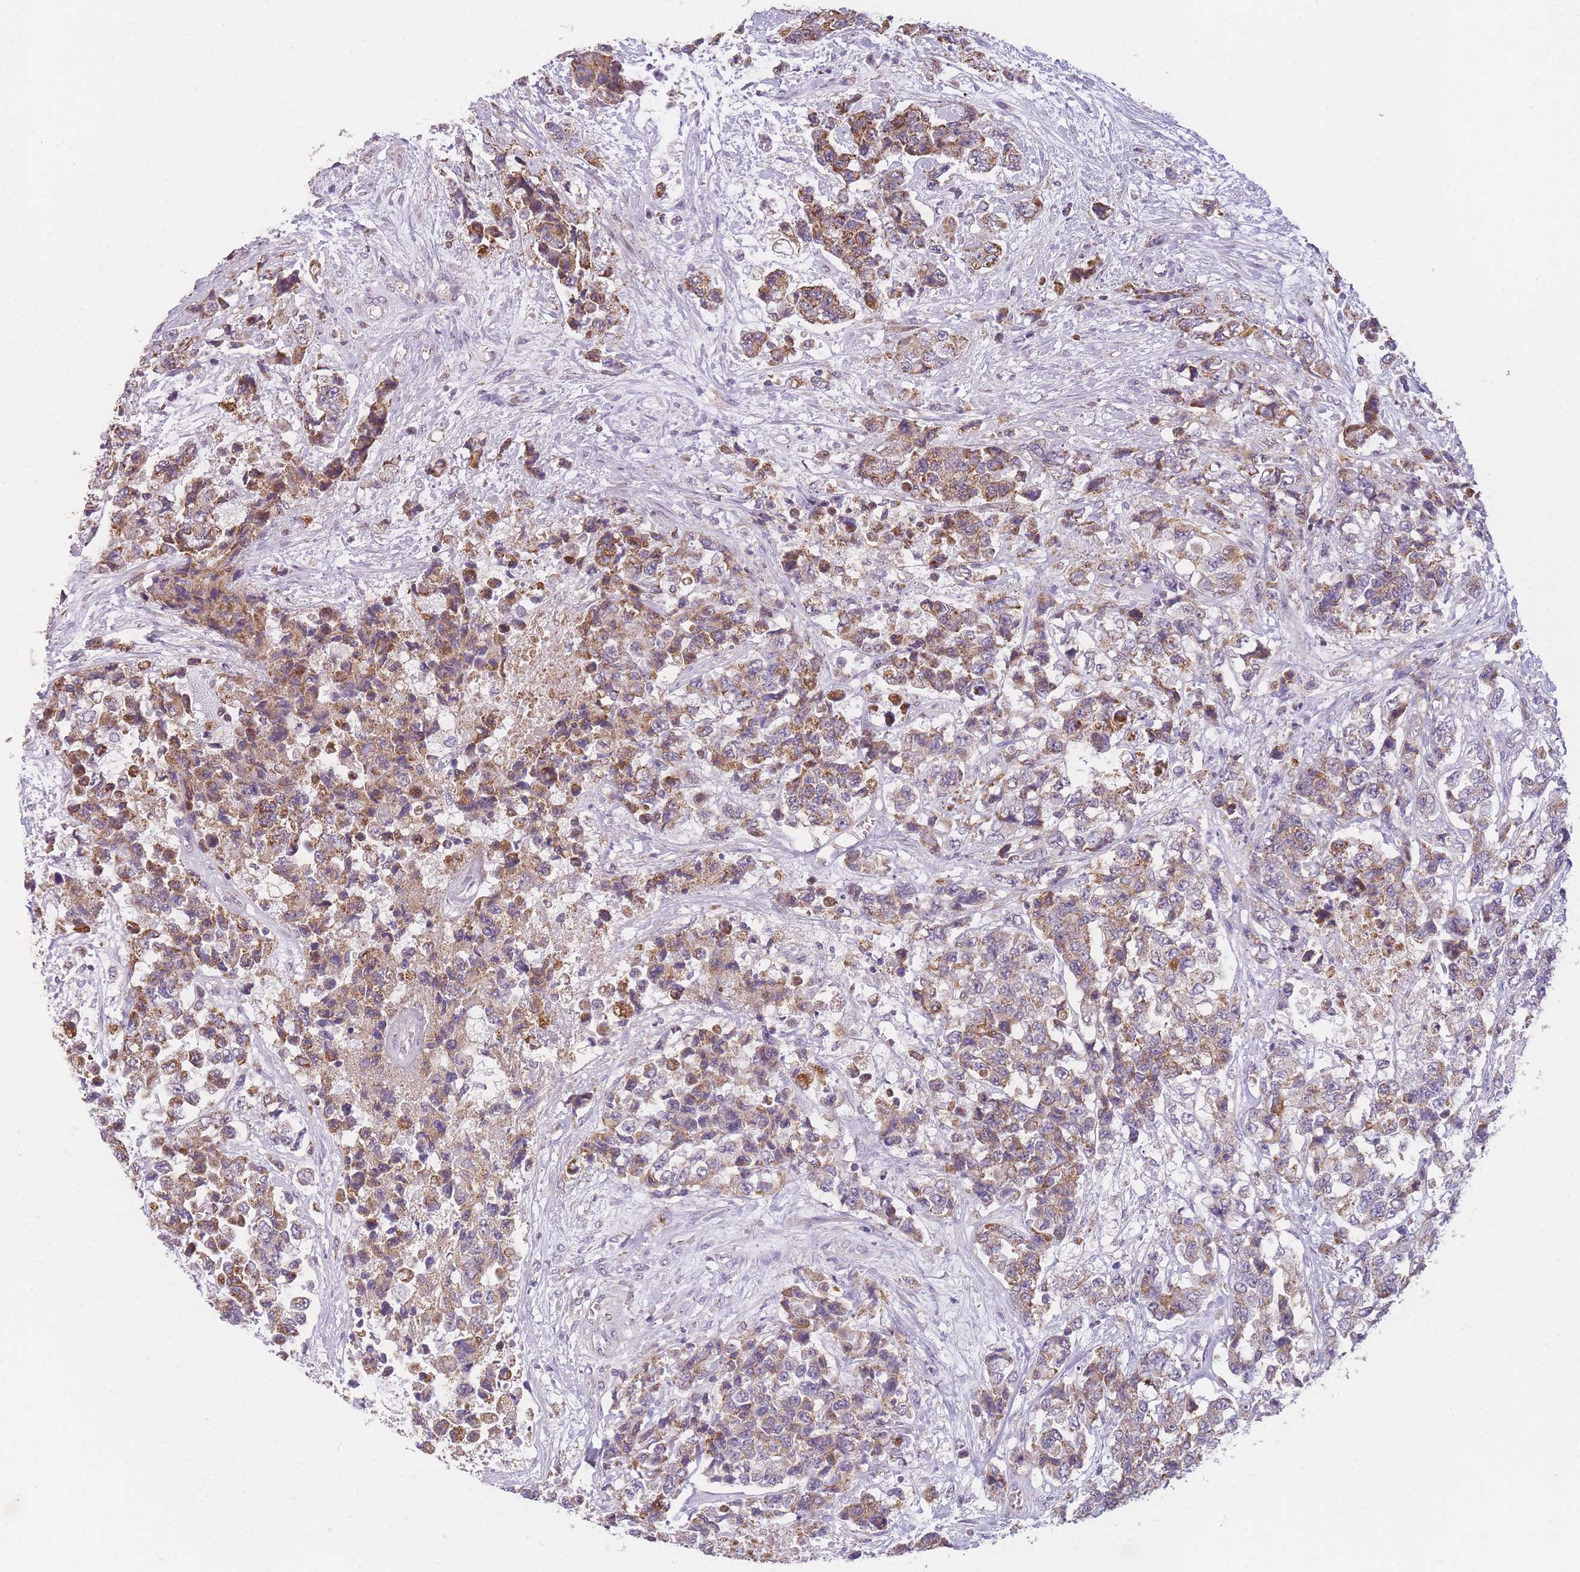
{"staining": {"intensity": "moderate", "quantity": ">75%", "location": "cytoplasmic/membranous"}, "tissue": "urothelial cancer", "cell_type": "Tumor cells", "image_type": "cancer", "snomed": [{"axis": "morphology", "description": "Urothelial carcinoma, High grade"}, {"axis": "topography", "description": "Urinary bladder"}], "caption": "This micrograph reveals urothelial cancer stained with IHC to label a protein in brown. The cytoplasmic/membranous of tumor cells show moderate positivity for the protein. Nuclei are counter-stained blue.", "gene": "PRAM1", "patient": {"sex": "female", "age": 78}}